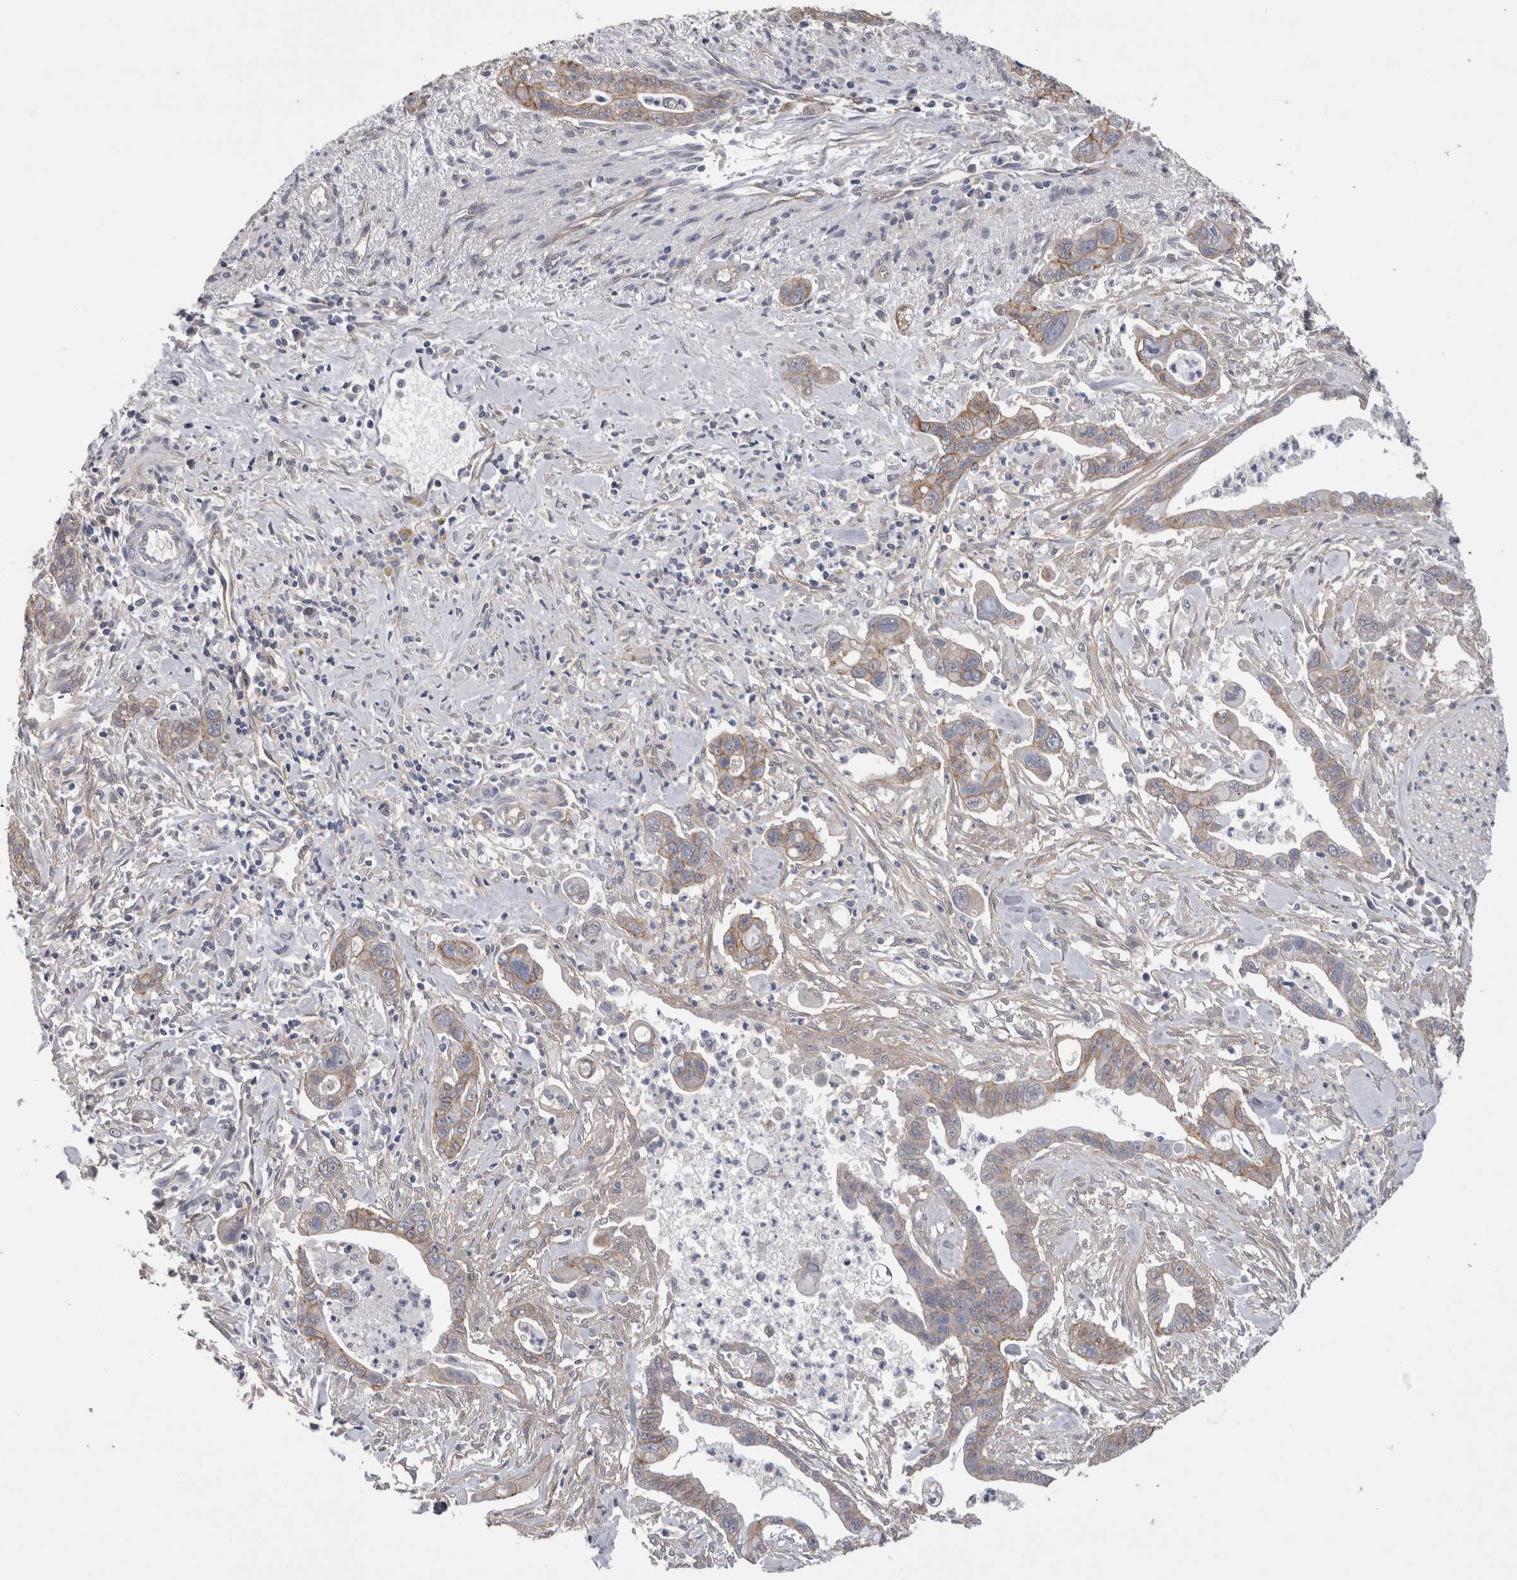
{"staining": {"intensity": "moderate", "quantity": ">75%", "location": "cytoplasmic/membranous"}, "tissue": "pancreatic cancer", "cell_type": "Tumor cells", "image_type": "cancer", "snomed": [{"axis": "morphology", "description": "Adenocarcinoma, NOS"}, {"axis": "topography", "description": "Pancreas"}], "caption": "Immunohistochemistry (IHC) of adenocarcinoma (pancreatic) demonstrates medium levels of moderate cytoplasmic/membranous expression in approximately >75% of tumor cells.", "gene": "NECTIN2", "patient": {"sex": "male", "age": 70}}